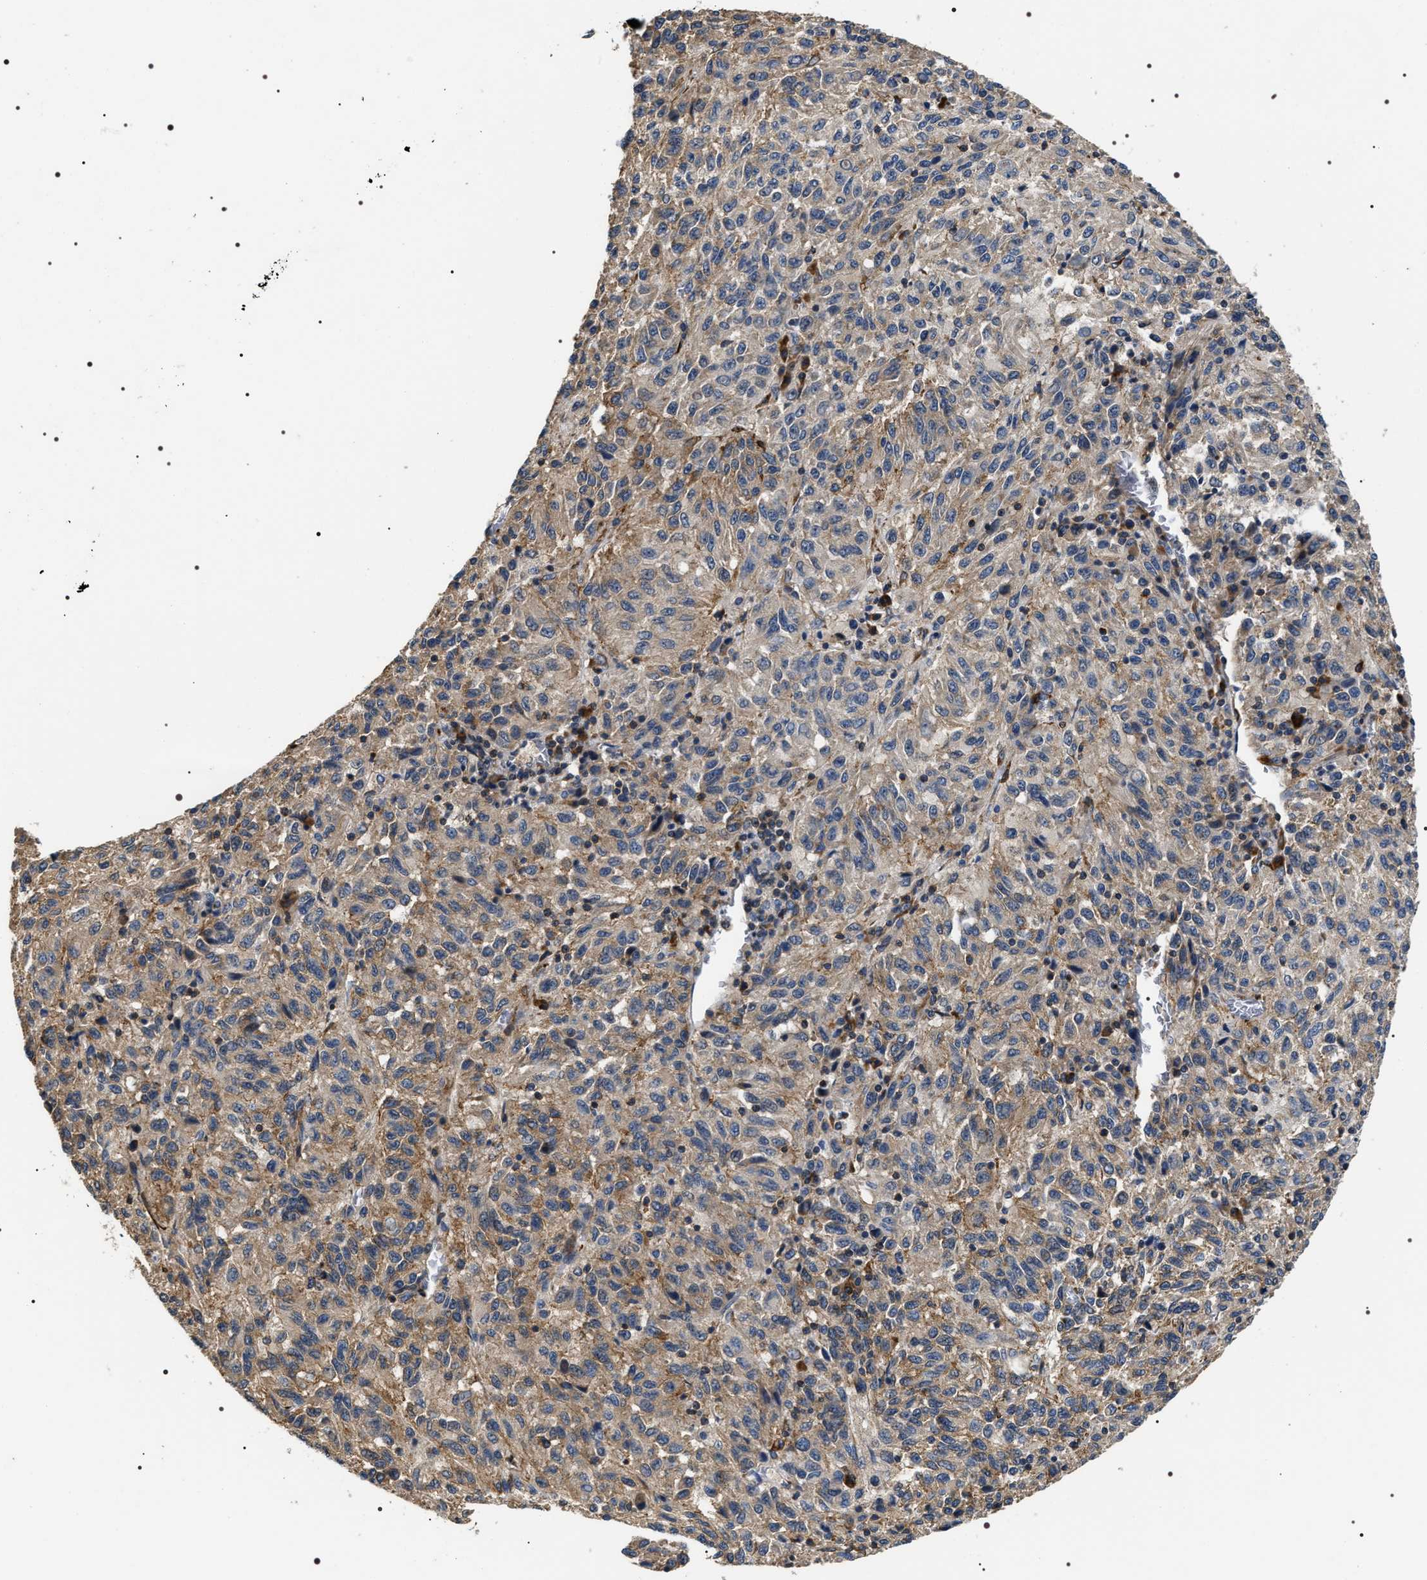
{"staining": {"intensity": "weak", "quantity": ">75%", "location": "cytoplasmic/membranous"}, "tissue": "melanoma", "cell_type": "Tumor cells", "image_type": "cancer", "snomed": [{"axis": "morphology", "description": "Malignant melanoma, Metastatic site"}, {"axis": "topography", "description": "Lung"}], "caption": "There is low levels of weak cytoplasmic/membranous staining in tumor cells of malignant melanoma (metastatic site), as demonstrated by immunohistochemical staining (brown color).", "gene": "ZC3HAV1L", "patient": {"sex": "male", "age": 64}}